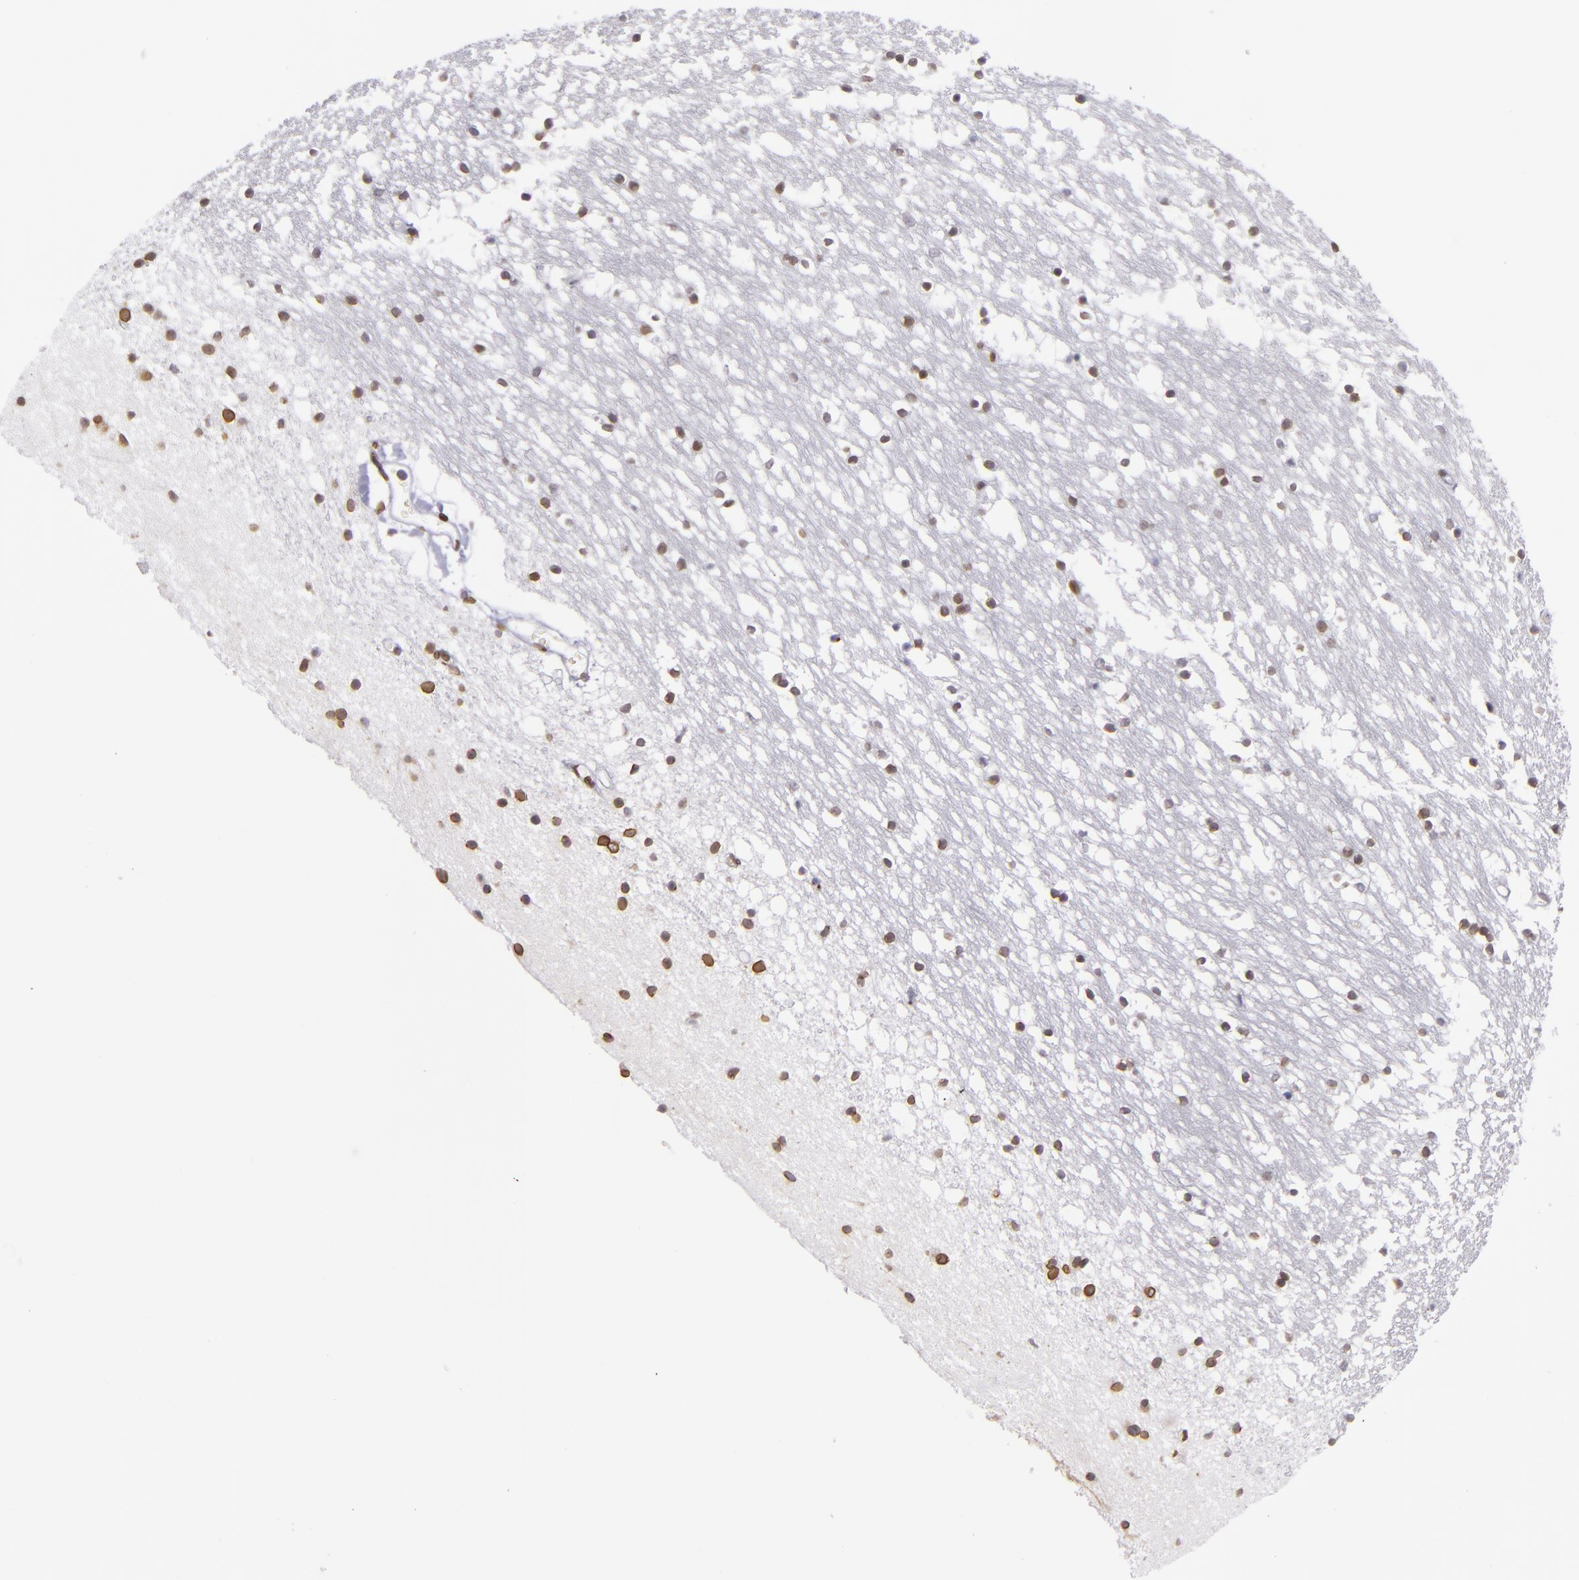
{"staining": {"intensity": "moderate", "quantity": "25%-75%", "location": "nuclear"}, "tissue": "caudate", "cell_type": "Glial cells", "image_type": "normal", "snomed": [{"axis": "morphology", "description": "Normal tissue, NOS"}, {"axis": "topography", "description": "Lateral ventricle wall"}], "caption": "High-power microscopy captured an IHC photomicrograph of unremarkable caudate, revealing moderate nuclear positivity in approximately 25%-75% of glial cells.", "gene": "EMD", "patient": {"sex": "male", "age": 45}}